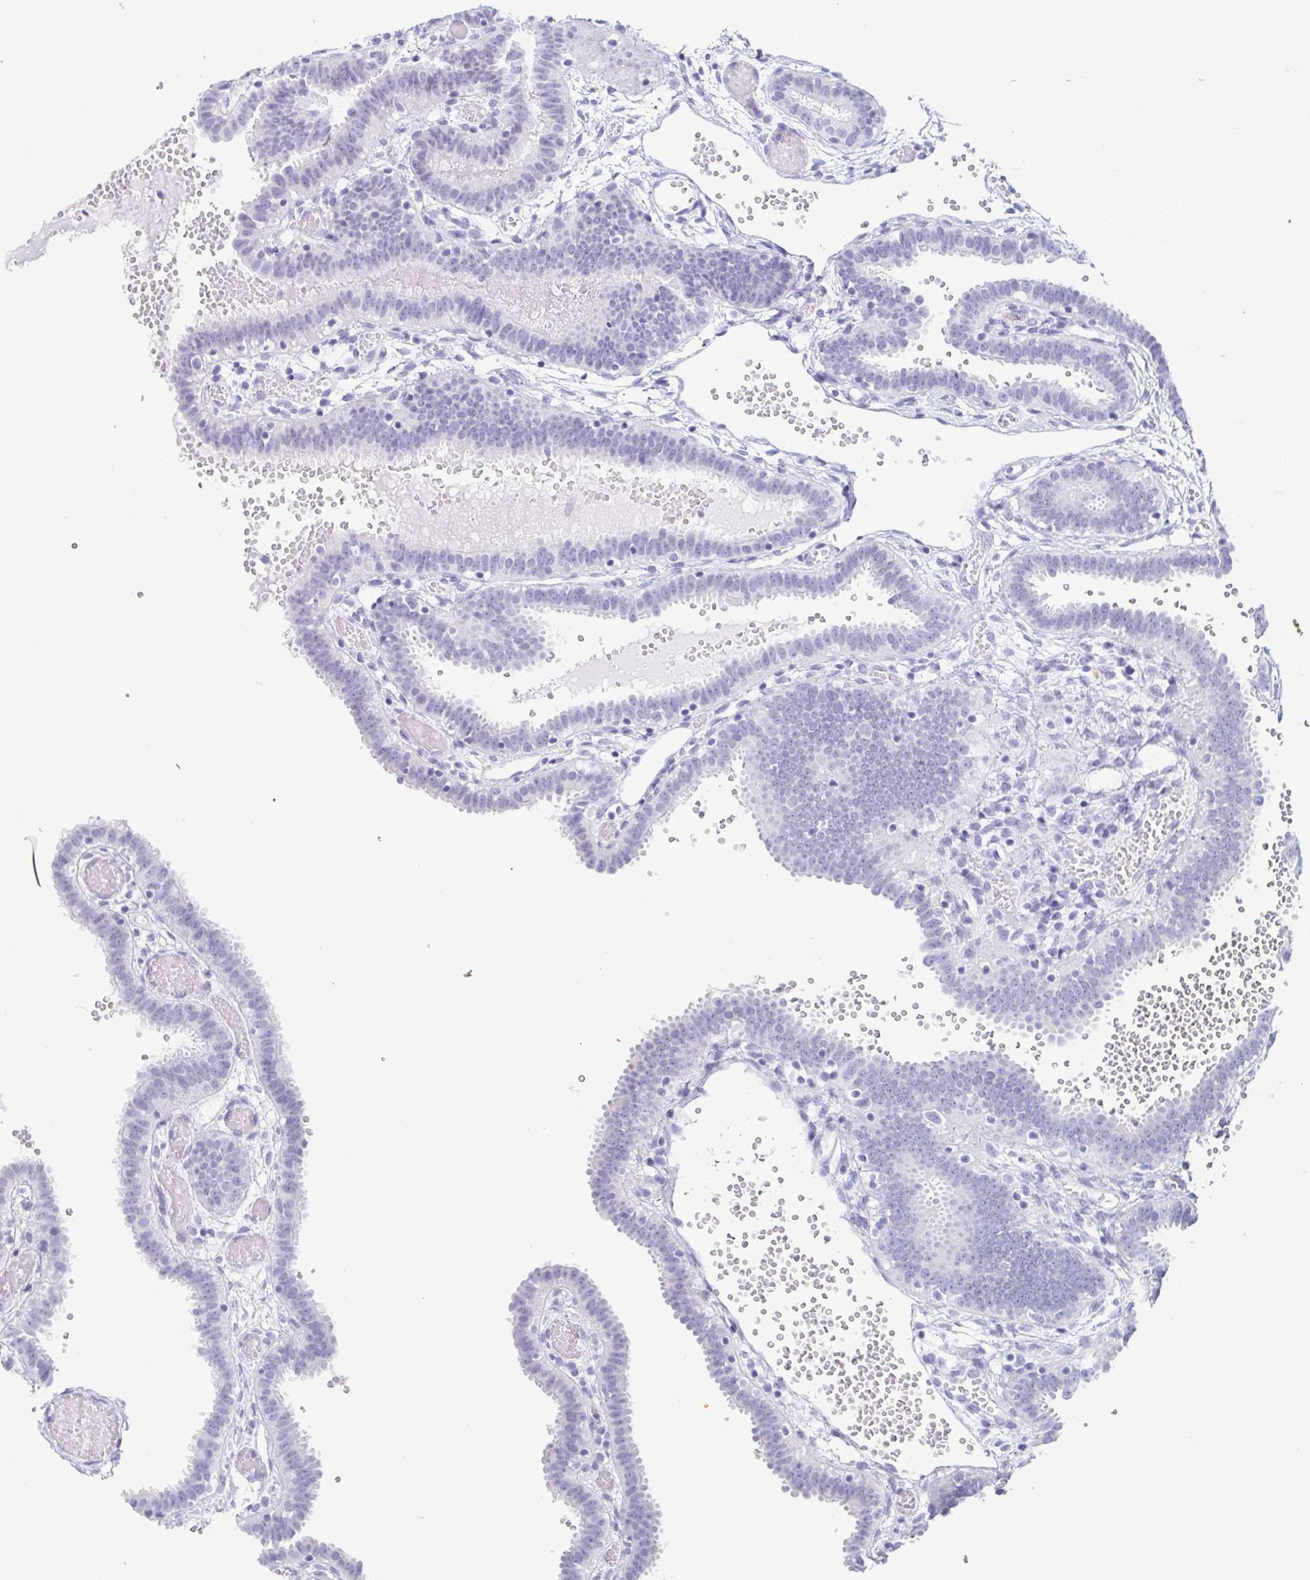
{"staining": {"intensity": "negative", "quantity": "none", "location": "none"}, "tissue": "fallopian tube", "cell_type": "Glandular cells", "image_type": "normal", "snomed": [{"axis": "morphology", "description": "Normal tissue, NOS"}, {"axis": "topography", "description": "Fallopian tube"}], "caption": "DAB immunohistochemical staining of unremarkable human fallopian tube shows no significant staining in glandular cells.", "gene": "ENSG00000275778", "patient": {"sex": "female", "age": 37}}